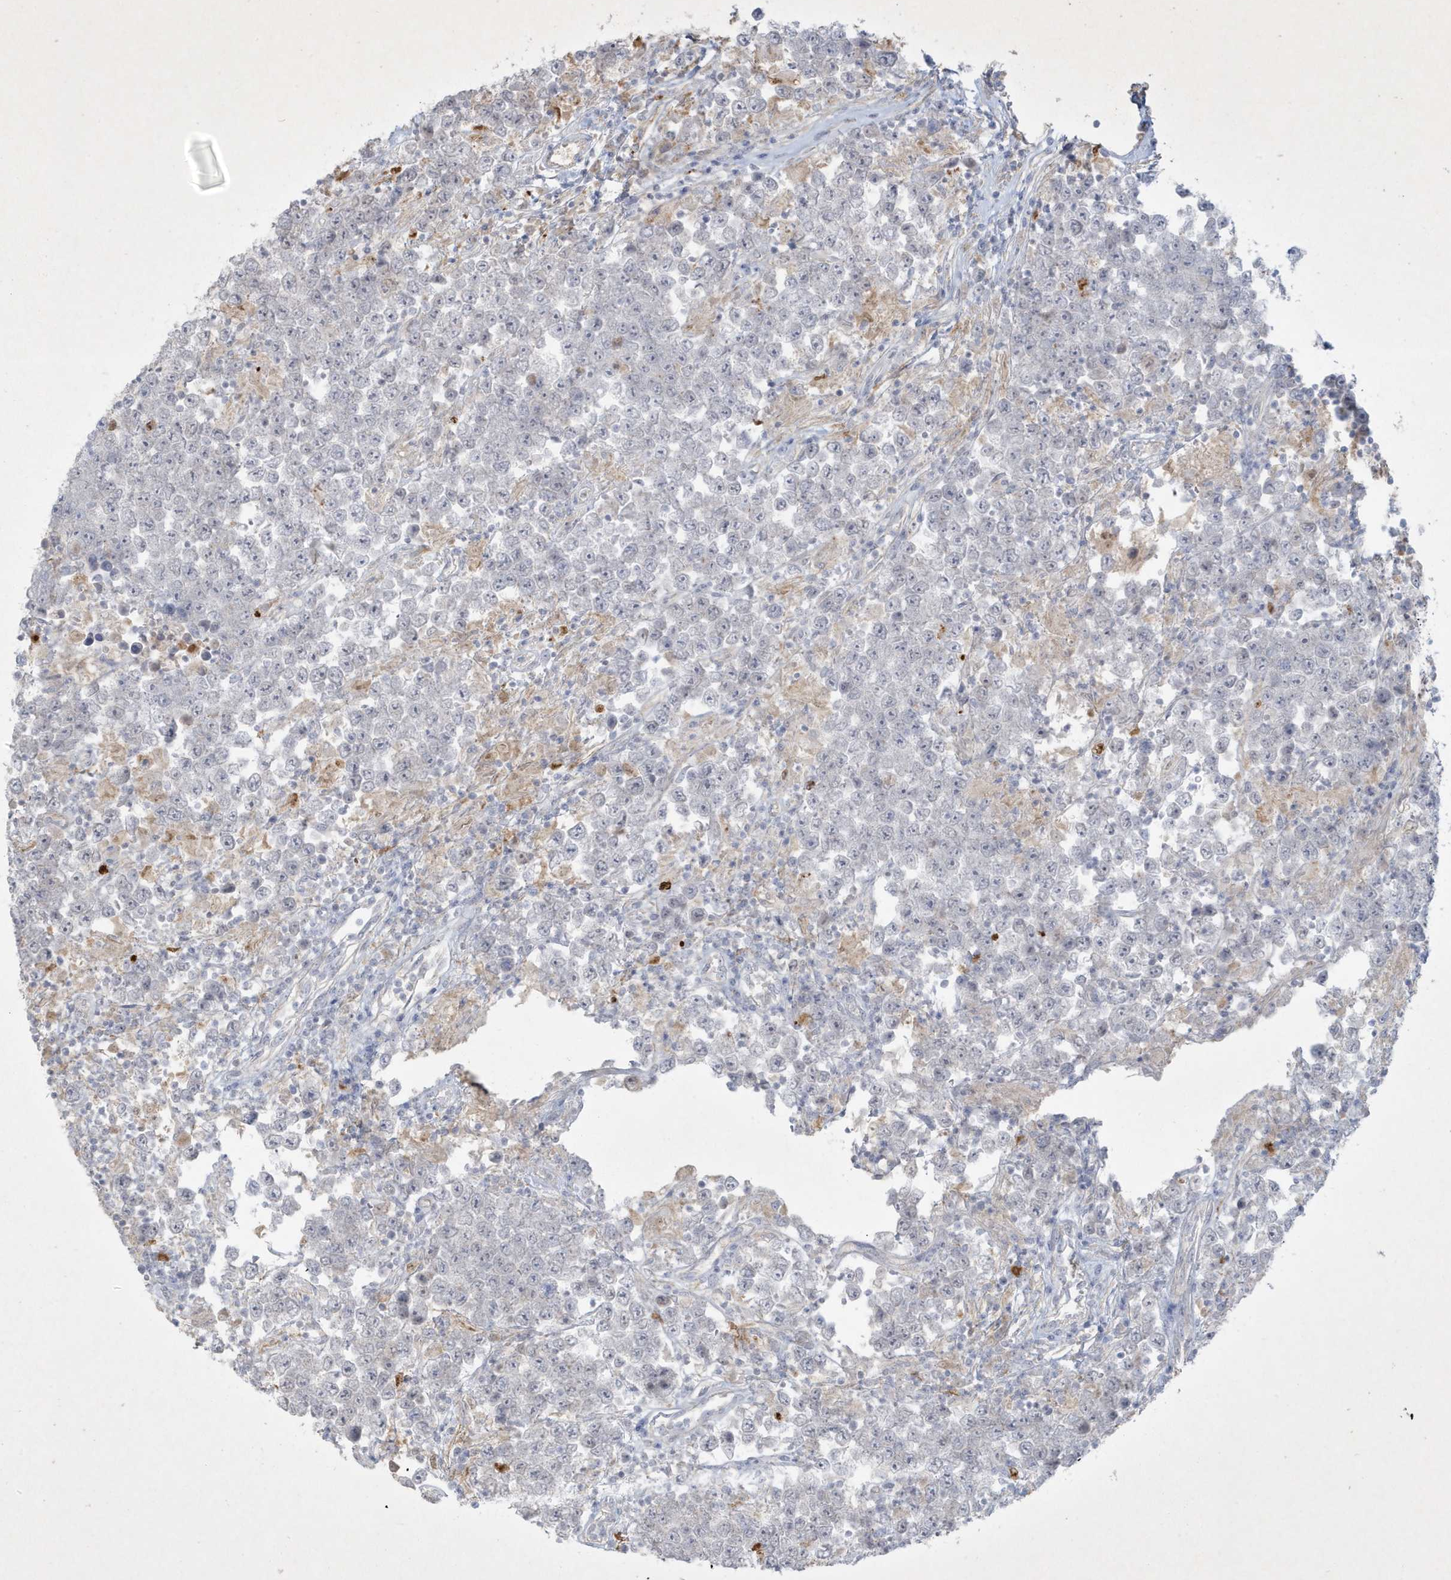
{"staining": {"intensity": "negative", "quantity": "none", "location": "none"}, "tissue": "testis cancer", "cell_type": "Tumor cells", "image_type": "cancer", "snomed": [{"axis": "morphology", "description": "Normal tissue, NOS"}, {"axis": "morphology", "description": "Urothelial carcinoma, High grade"}, {"axis": "morphology", "description": "Seminoma, NOS"}, {"axis": "morphology", "description": "Carcinoma, Embryonal, NOS"}, {"axis": "topography", "description": "Urinary bladder"}, {"axis": "topography", "description": "Testis"}], "caption": "Micrograph shows no protein positivity in tumor cells of testis cancer tissue. (DAB immunohistochemistry with hematoxylin counter stain).", "gene": "CCDC24", "patient": {"sex": "male", "age": 41}}